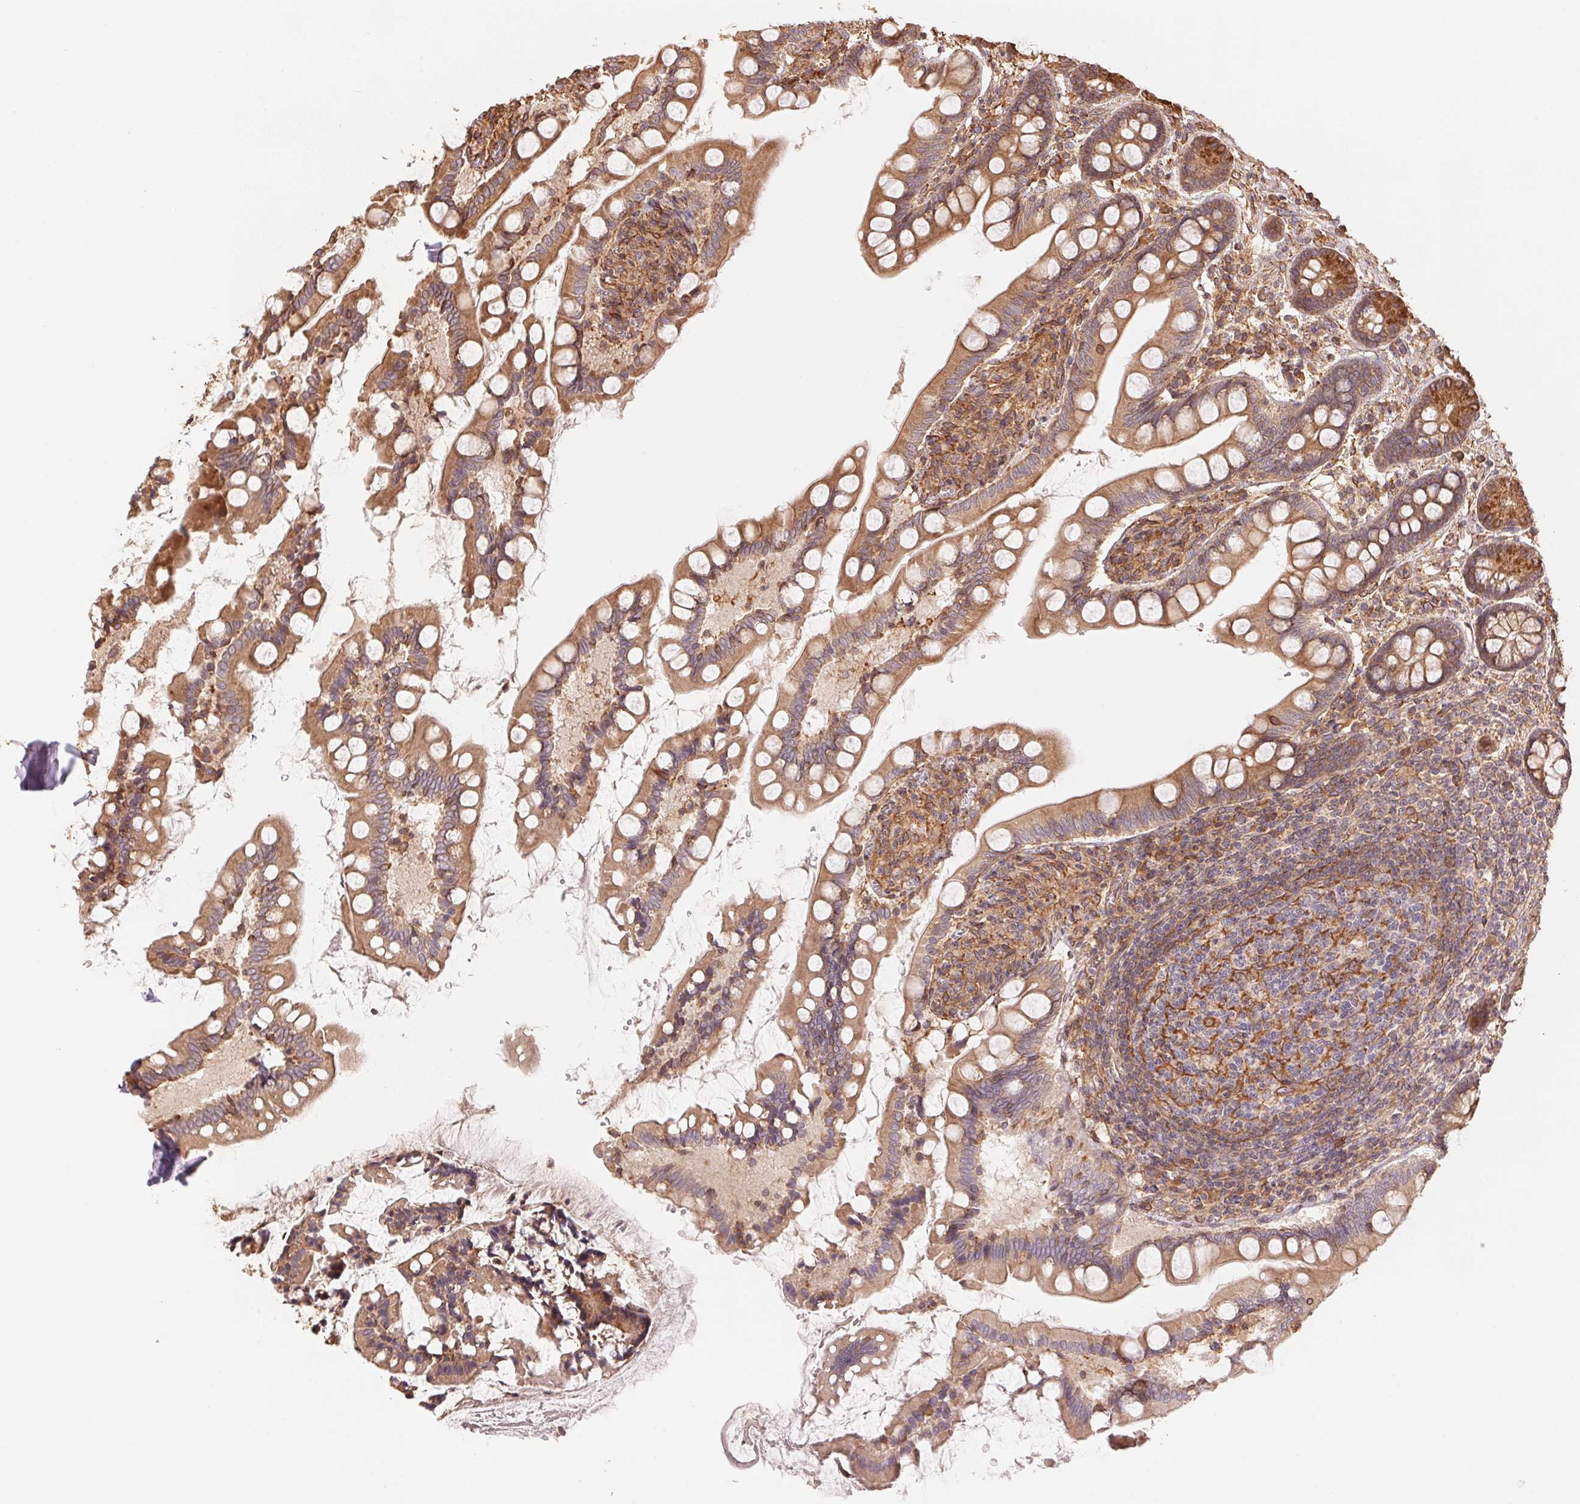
{"staining": {"intensity": "moderate", "quantity": ">75%", "location": "cytoplasmic/membranous"}, "tissue": "small intestine", "cell_type": "Glandular cells", "image_type": "normal", "snomed": [{"axis": "morphology", "description": "Normal tissue, NOS"}, {"axis": "topography", "description": "Small intestine"}], "caption": "A histopathology image showing moderate cytoplasmic/membranous staining in about >75% of glandular cells in unremarkable small intestine, as visualized by brown immunohistochemical staining.", "gene": "C6orf163", "patient": {"sex": "female", "age": 56}}